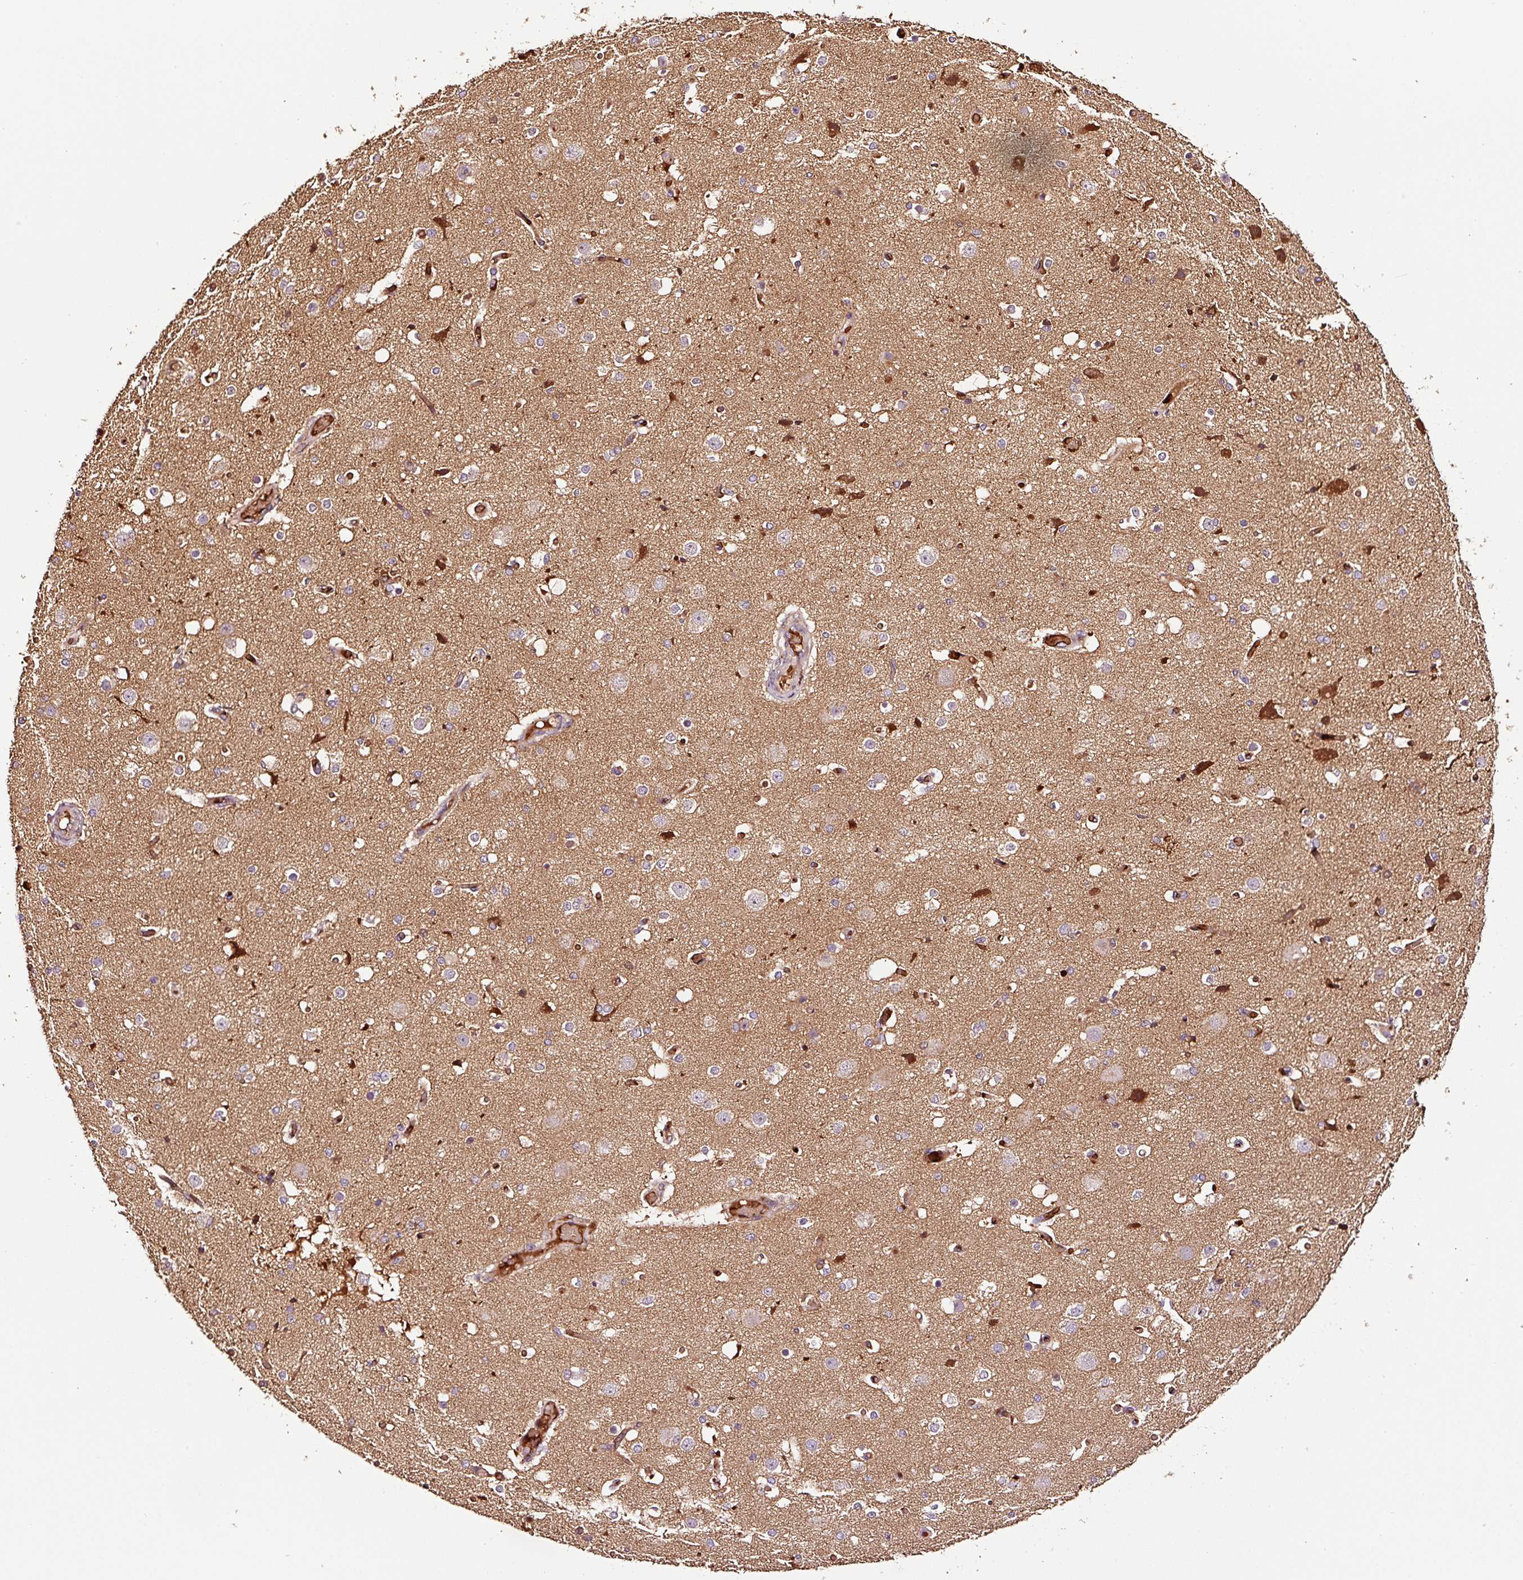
{"staining": {"intensity": "weak", "quantity": ">75%", "location": "cytoplasmic/membranous"}, "tissue": "cerebral cortex", "cell_type": "Endothelial cells", "image_type": "normal", "snomed": [{"axis": "morphology", "description": "Normal tissue, NOS"}, {"axis": "morphology", "description": "Inflammation, NOS"}, {"axis": "topography", "description": "Cerebral cortex"}], "caption": "Cerebral cortex stained with DAB immunohistochemistry (IHC) exhibits low levels of weak cytoplasmic/membranous staining in approximately >75% of endothelial cells. (IHC, brightfield microscopy, high magnification).", "gene": "PGLYRP2", "patient": {"sex": "male", "age": 6}}